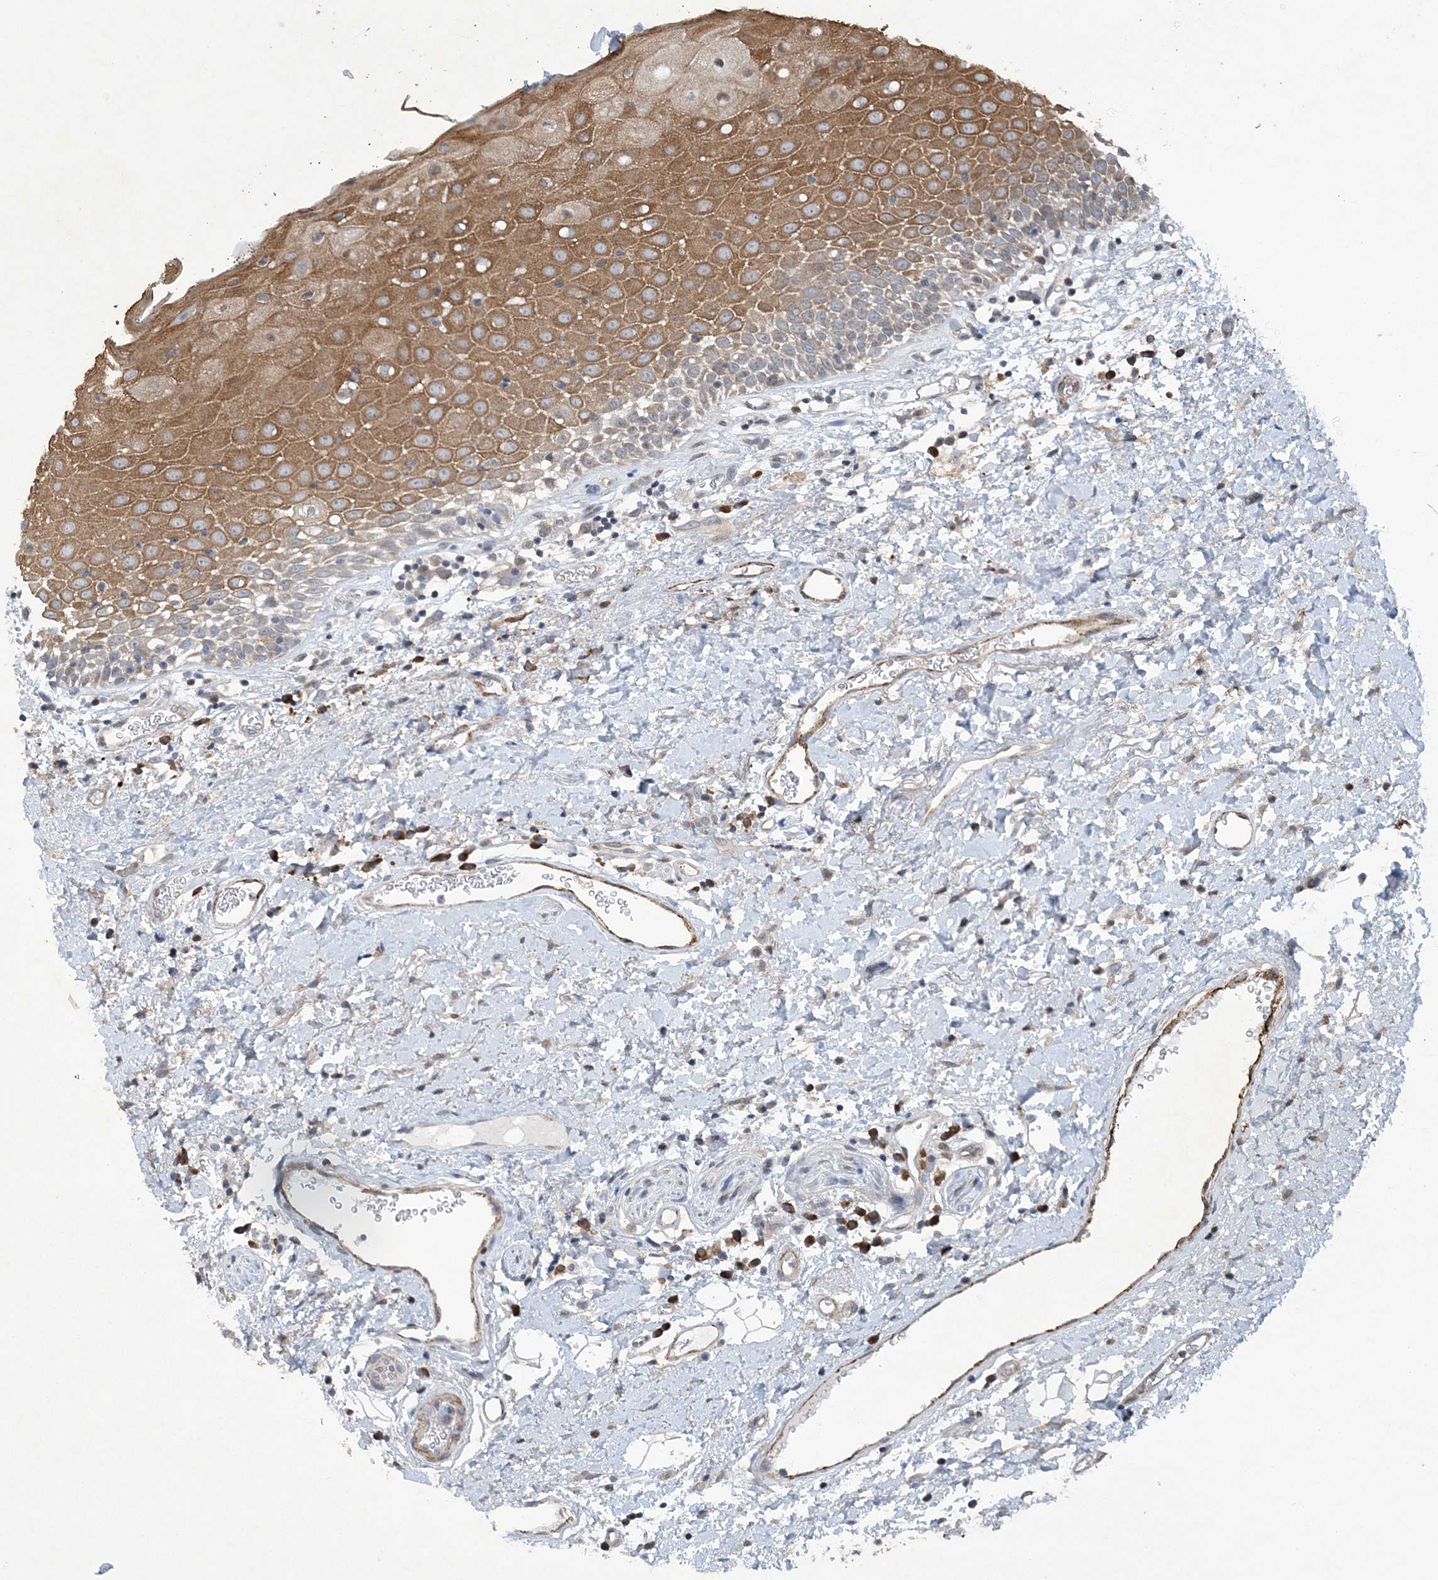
{"staining": {"intensity": "moderate", "quantity": "<25%", "location": "cytoplasmic/membranous"}, "tissue": "oral mucosa", "cell_type": "Squamous epithelial cells", "image_type": "normal", "snomed": [{"axis": "morphology", "description": "Normal tissue, NOS"}, {"axis": "topography", "description": "Oral tissue"}], "caption": "IHC photomicrograph of unremarkable human oral mucosa stained for a protein (brown), which displays low levels of moderate cytoplasmic/membranous staining in about <25% of squamous epithelial cells.", "gene": "N4BP2", "patient": {"sex": "male", "age": 74}}